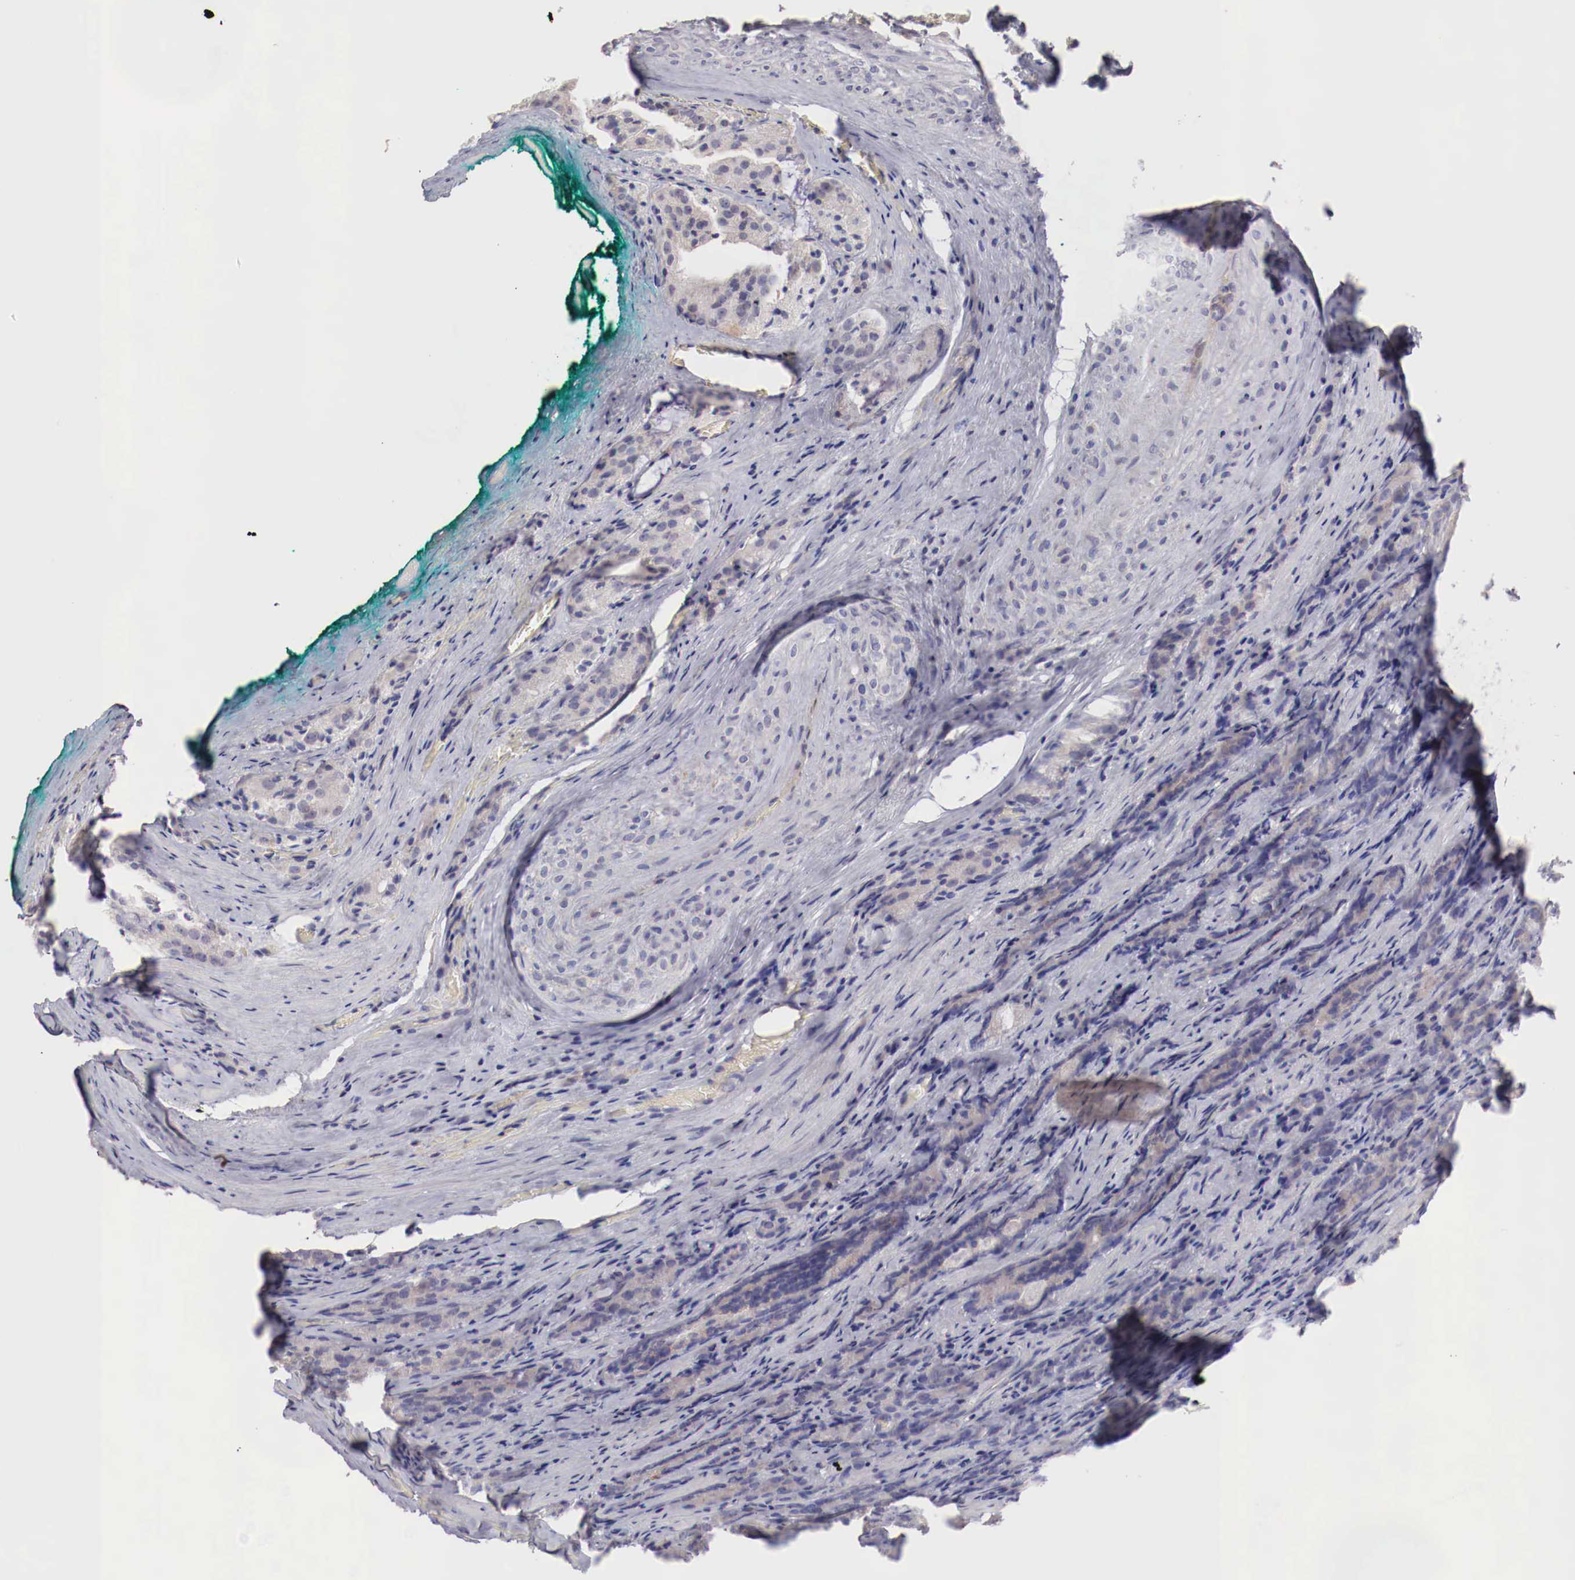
{"staining": {"intensity": "negative", "quantity": "none", "location": "none"}, "tissue": "prostate cancer", "cell_type": "Tumor cells", "image_type": "cancer", "snomed": [{"axis": "morphology", "description": "Adenocarcinoma, Medium grade"}, {"axis": "topography", "description": "Prostate"}], "caption": "IHC of medium-grade adenocarcinoma (prostate) exhibits no expression in tumor cells.", "gene": "PITPNA", "patient": {"sex": "male", "age": 60}}